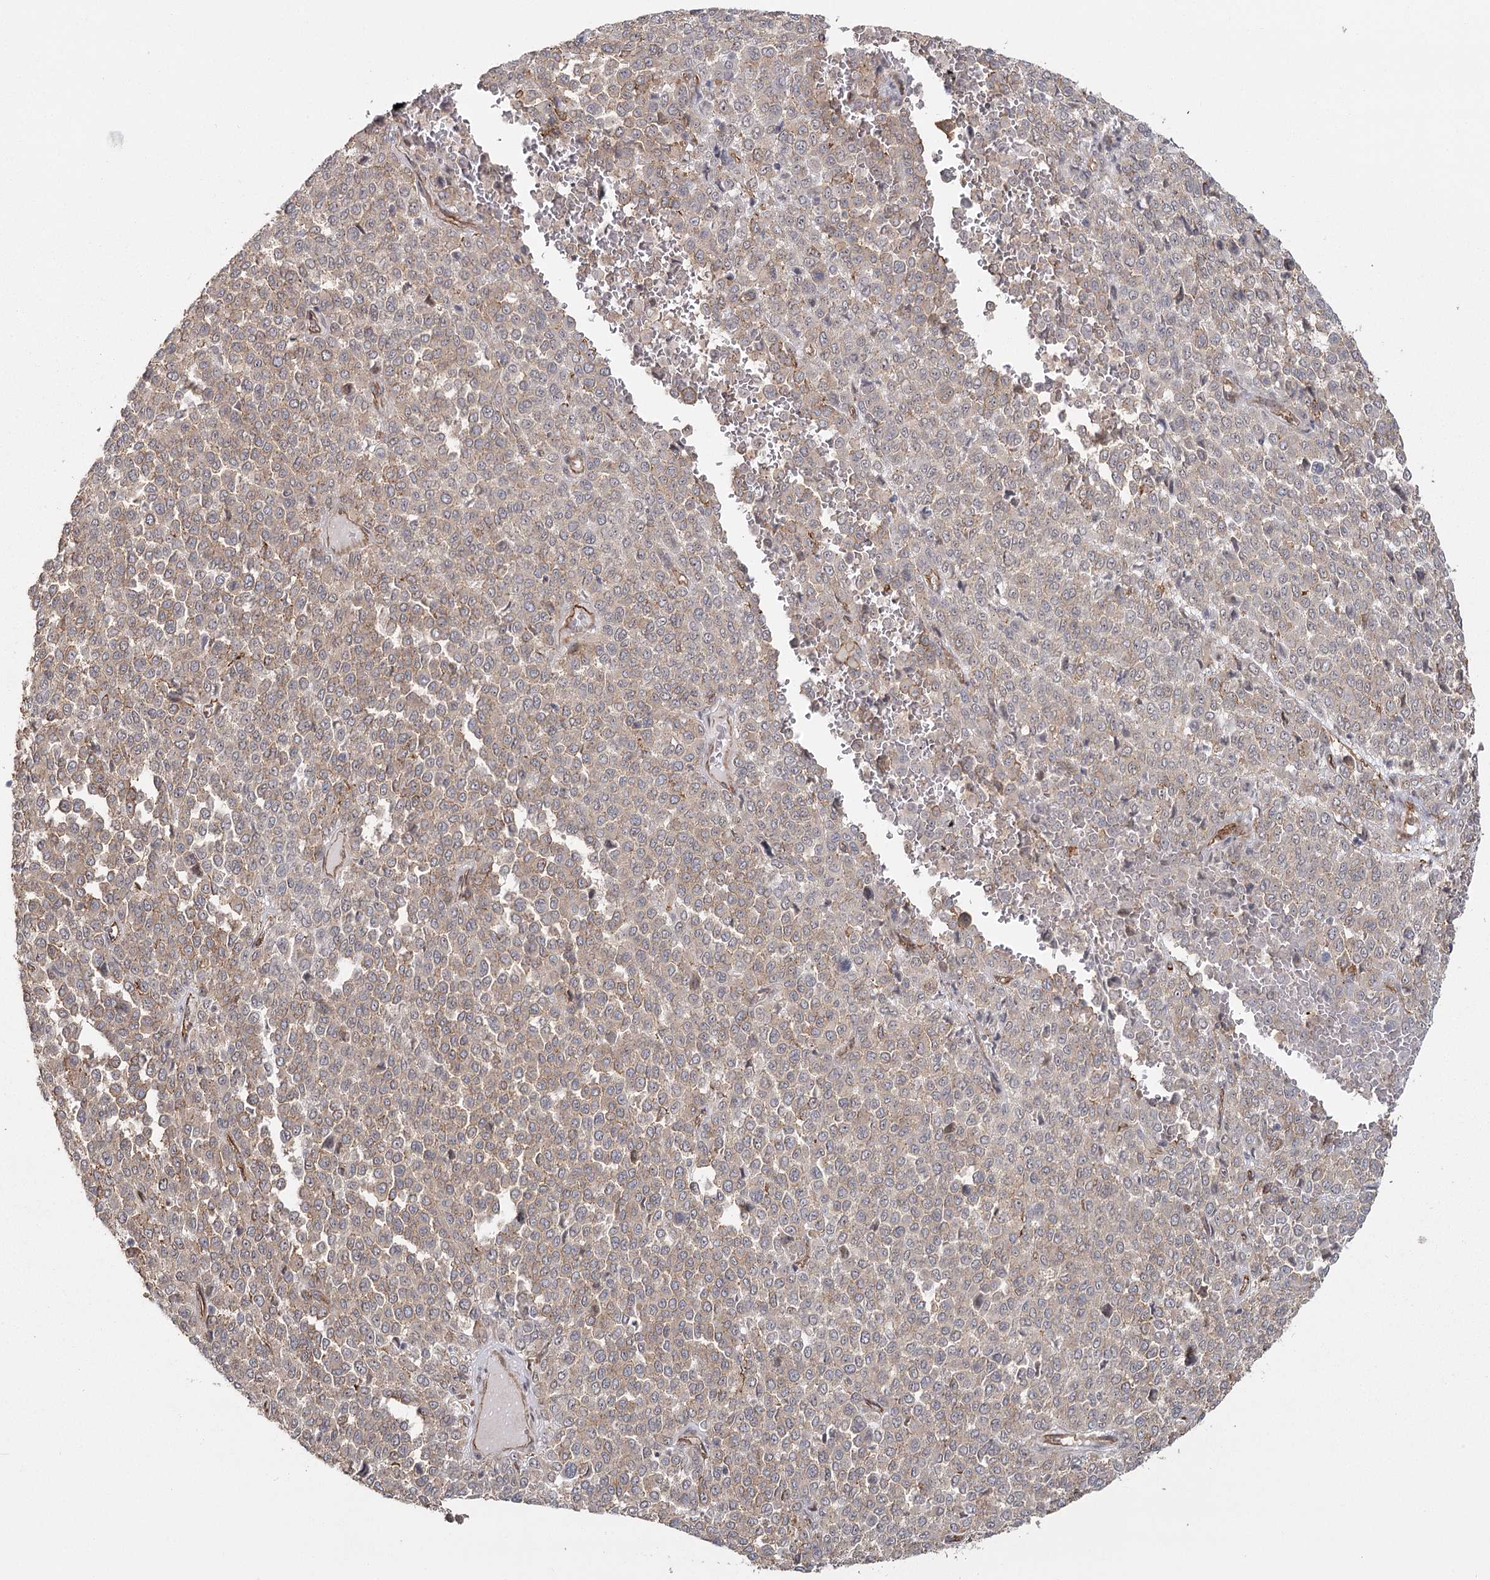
{"staining": {"intensity": "weak", "quantity": "<25%", "location": "cytoplasmic/membranous"}, "tissue": "melanoma", "cell_type": "Tumor cells", "image_type": "cancer", "snomed": [{"axis": "morphology", "description": "Malignant melanoma, Metastatic site"}, {"axis": "topography", "description": "Pancreas"}], "caption": "The immunohistochemistry (IHC) image has no significant positivity in tumor cells of melanoma tissue. Nuclei are stained in blue.", "gene": "RPP14", "patient": {"sex": "female", "age": 30}}